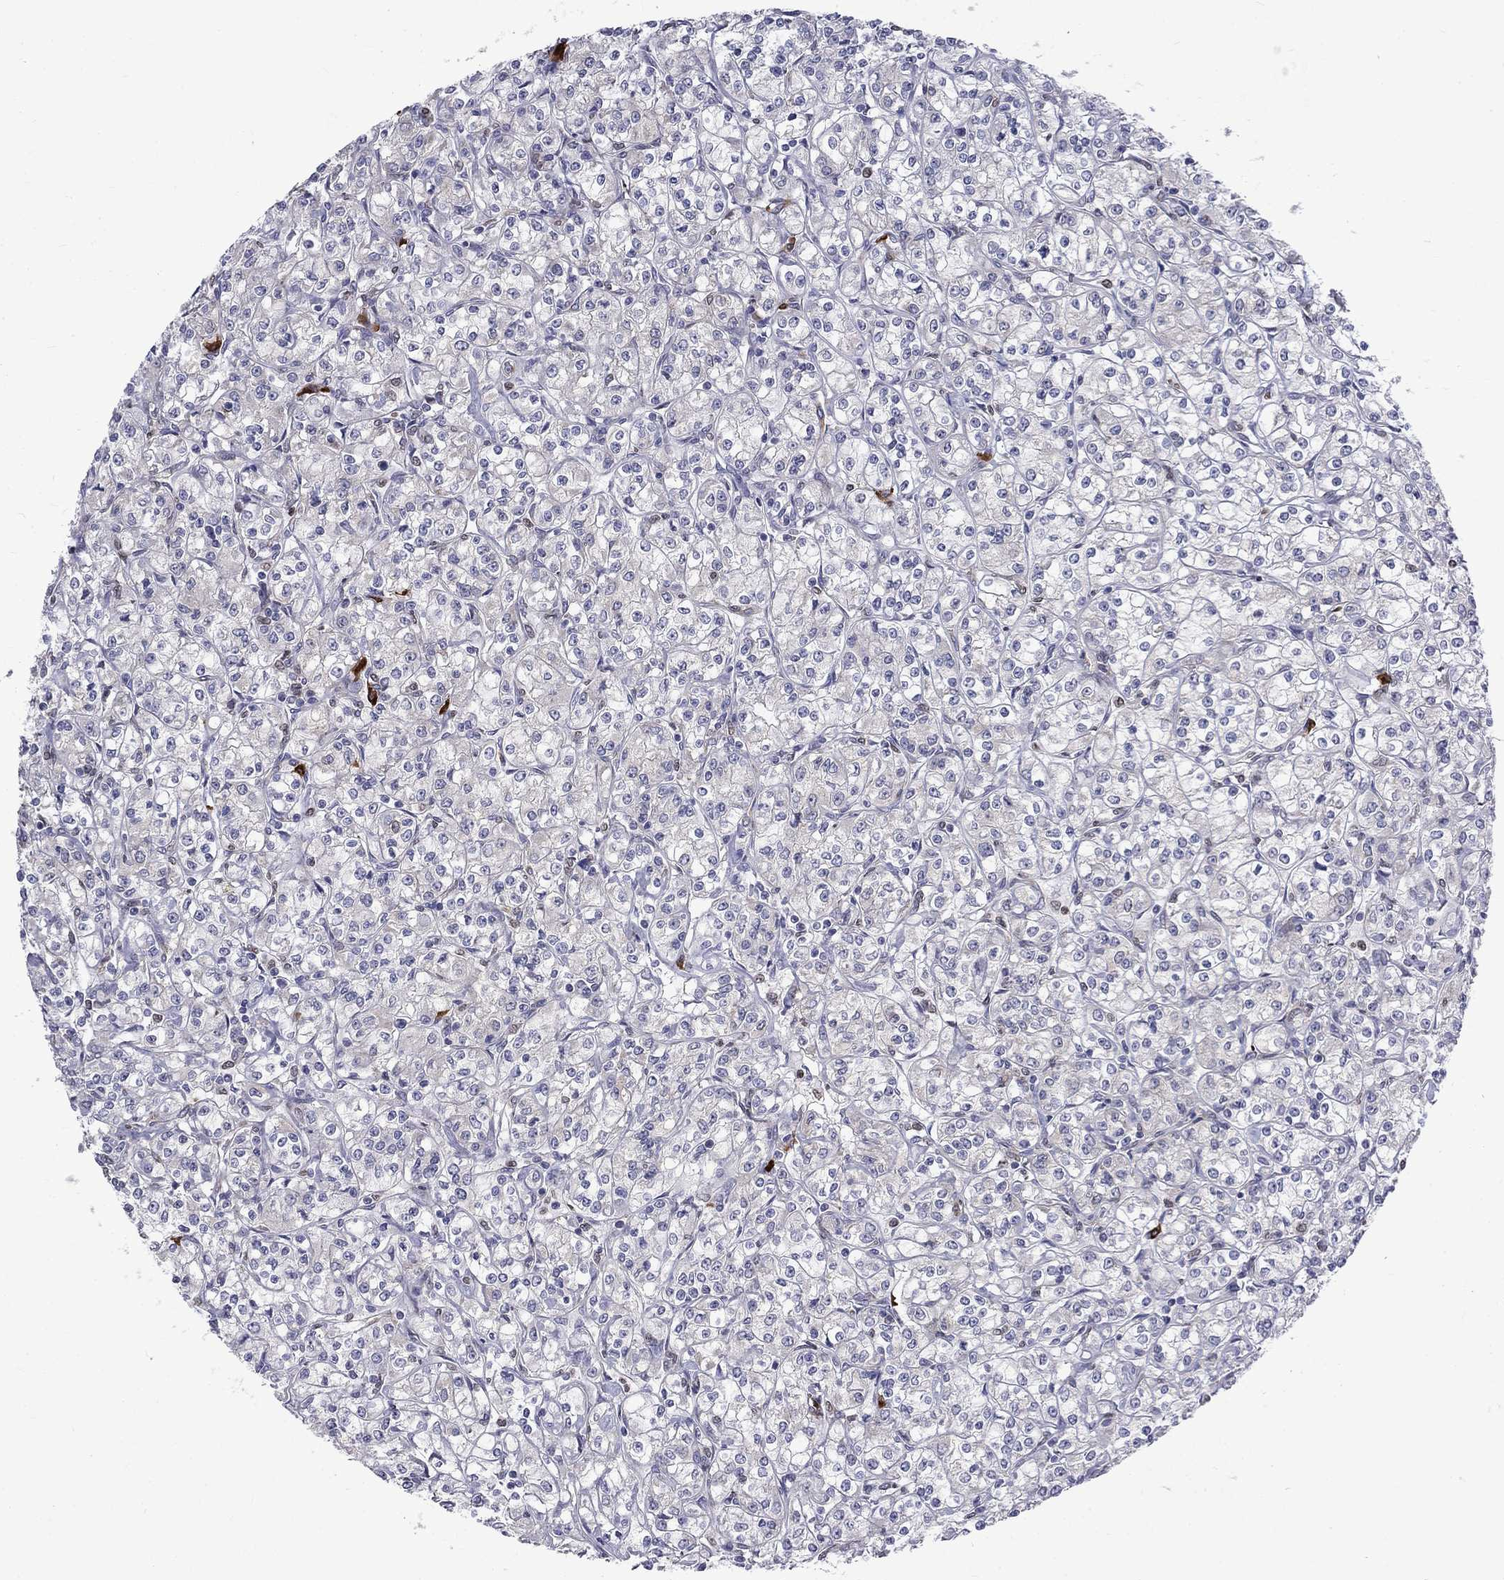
{"staining": {"intensity": "negative", "quantity": "none", "location": "none"}, "tissue": "renal cancer", "cell_type": "Tumor cells", "image_type": "cancer", "snomed": [{"axis": "morphology", "description": "Adenocarcinoma, NOS"}, {"axis": "topography", "description": "Kidney"}], "caption": "High magnification brightfield microscopy of renal cancer stained with DAB (3,3'-diaminobenzidine) (brown) and counterstained with hematoxylin (blue): tumor cells show no significant positivity.", "gene": "PABPC4", "patient": {"sex": "male", "age": 77}}